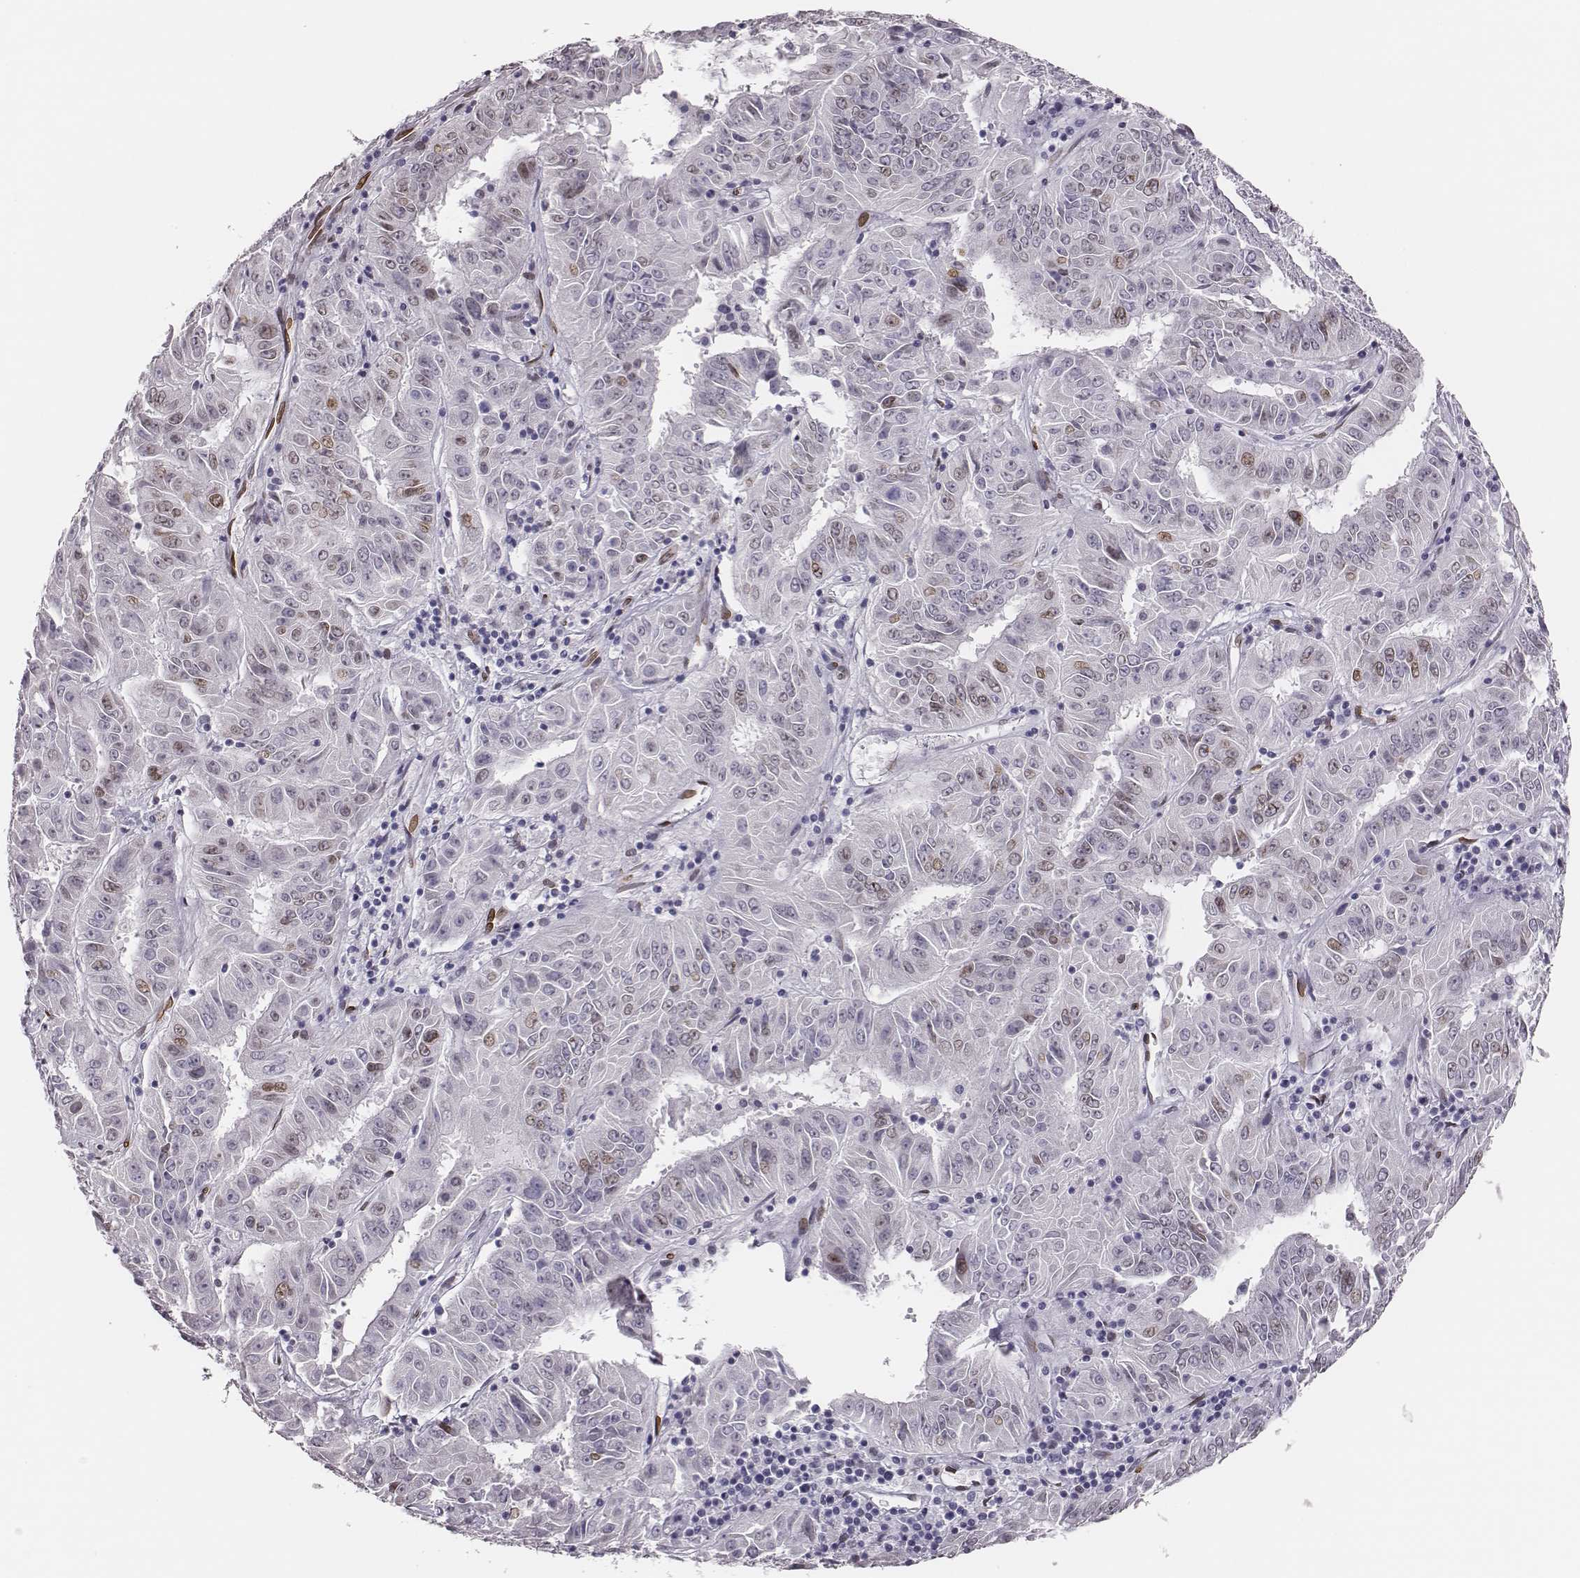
{"staining": {"intensity": "weak", "quantity": "25%-75%", "location": "nuclear"}, "tissue": "pancreatic cancer", "cell_type": "Tumor cells", "image_type": "cancer", "snomed": [{"axis": "morphology", "description": "Adenocarcinoma, NOS"}, {"axis": "topography", "description": "Pancreas"}], "caption": "This is an image of immunohistochemistry staining of pancreatic cancer, which shows weak expression in the nuclear of tumor cells.", "gene": "ADGRF4", "patient": {"sex": "male", "age": 63}}